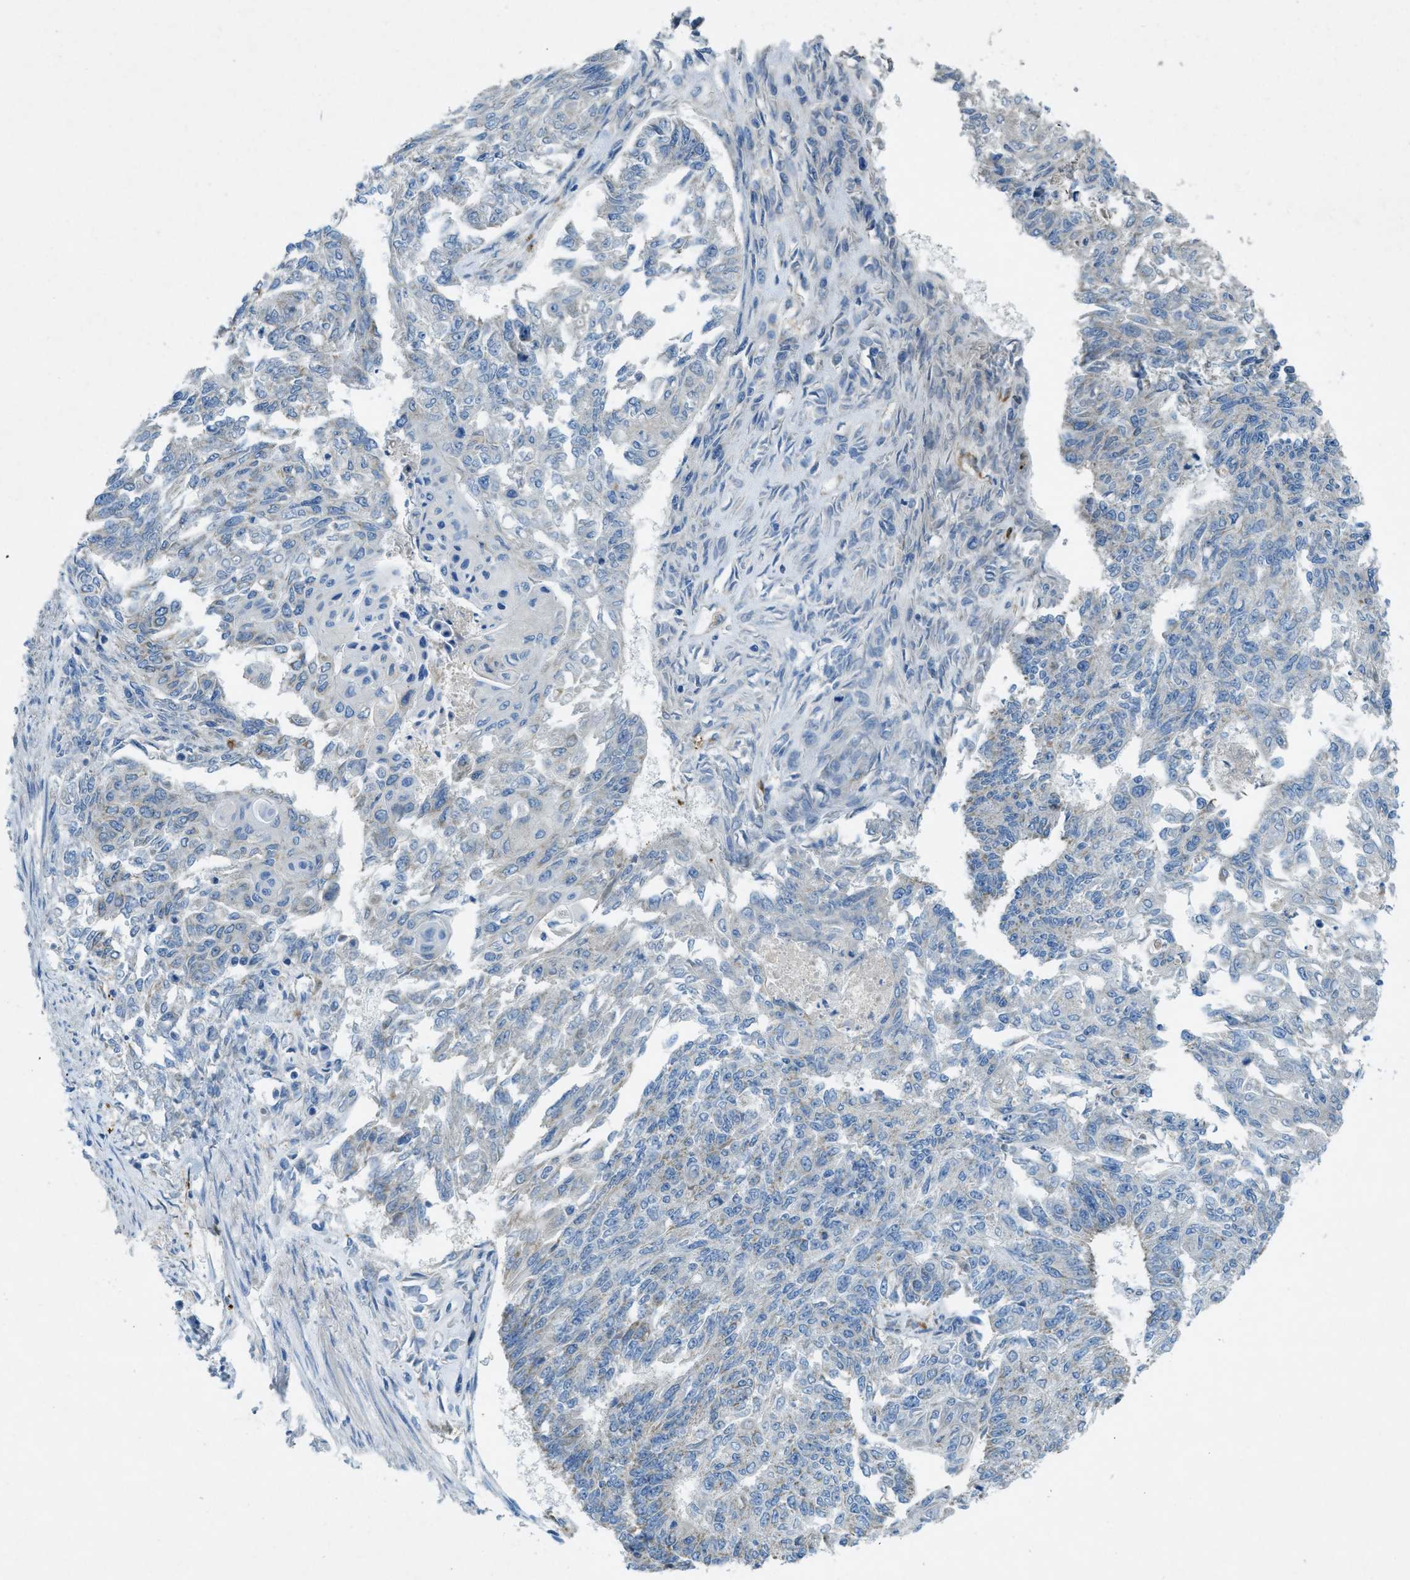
{"staining": {"intensity": "negative", "quantity": "none", "location": "none"}, "tissue": "endometrial cancer", "cell_type": "Tumor cells", "image_type": "cancer", "snomed": [{"axis": "morphology", "description": "Adenocarcinoma, NOS"}, {"axis": "topography", "description": "Endometrium"}], "caption": "The immunohistochemistry (IHC) photomicrograph has no significant positivity in tumor cells of endometrial cancer (adenocarcinoma) tissue.", "gene": "CYGB", "patient": {"sex": "female", "age": 32}}